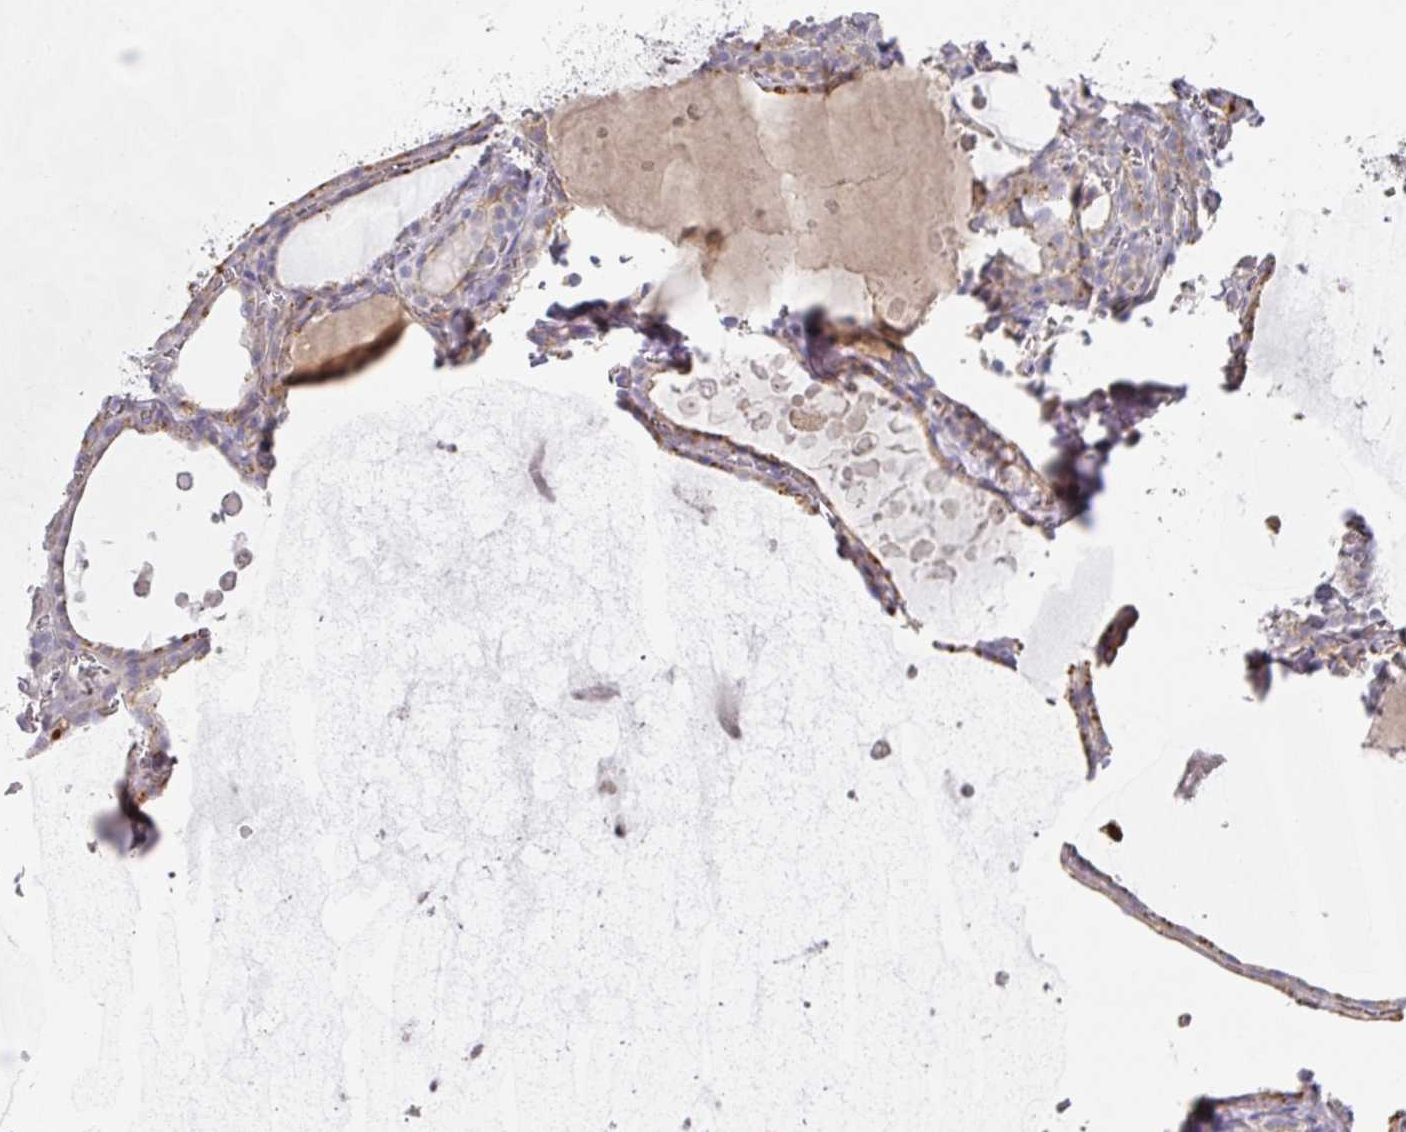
{"staining": {"intensity": "weak", "quantity": "<25%", "location": "cytoplasmic/membranous"}, "tissue": "thyroid gland", "cell_type": "Glandular cells", "image_type": "normal", "snomed": [{"axis": "morphology", "description": "Normal tissue, NOS"}, {"axis": "topography", "description": "Thyroid gland"}], "caption": "This is an IHC histopathology image of unremarkable human thyroid gland. There is no expression in glandular cells.", "gene": "TARM1", "patient": {"sex": "male", "age": 56}}